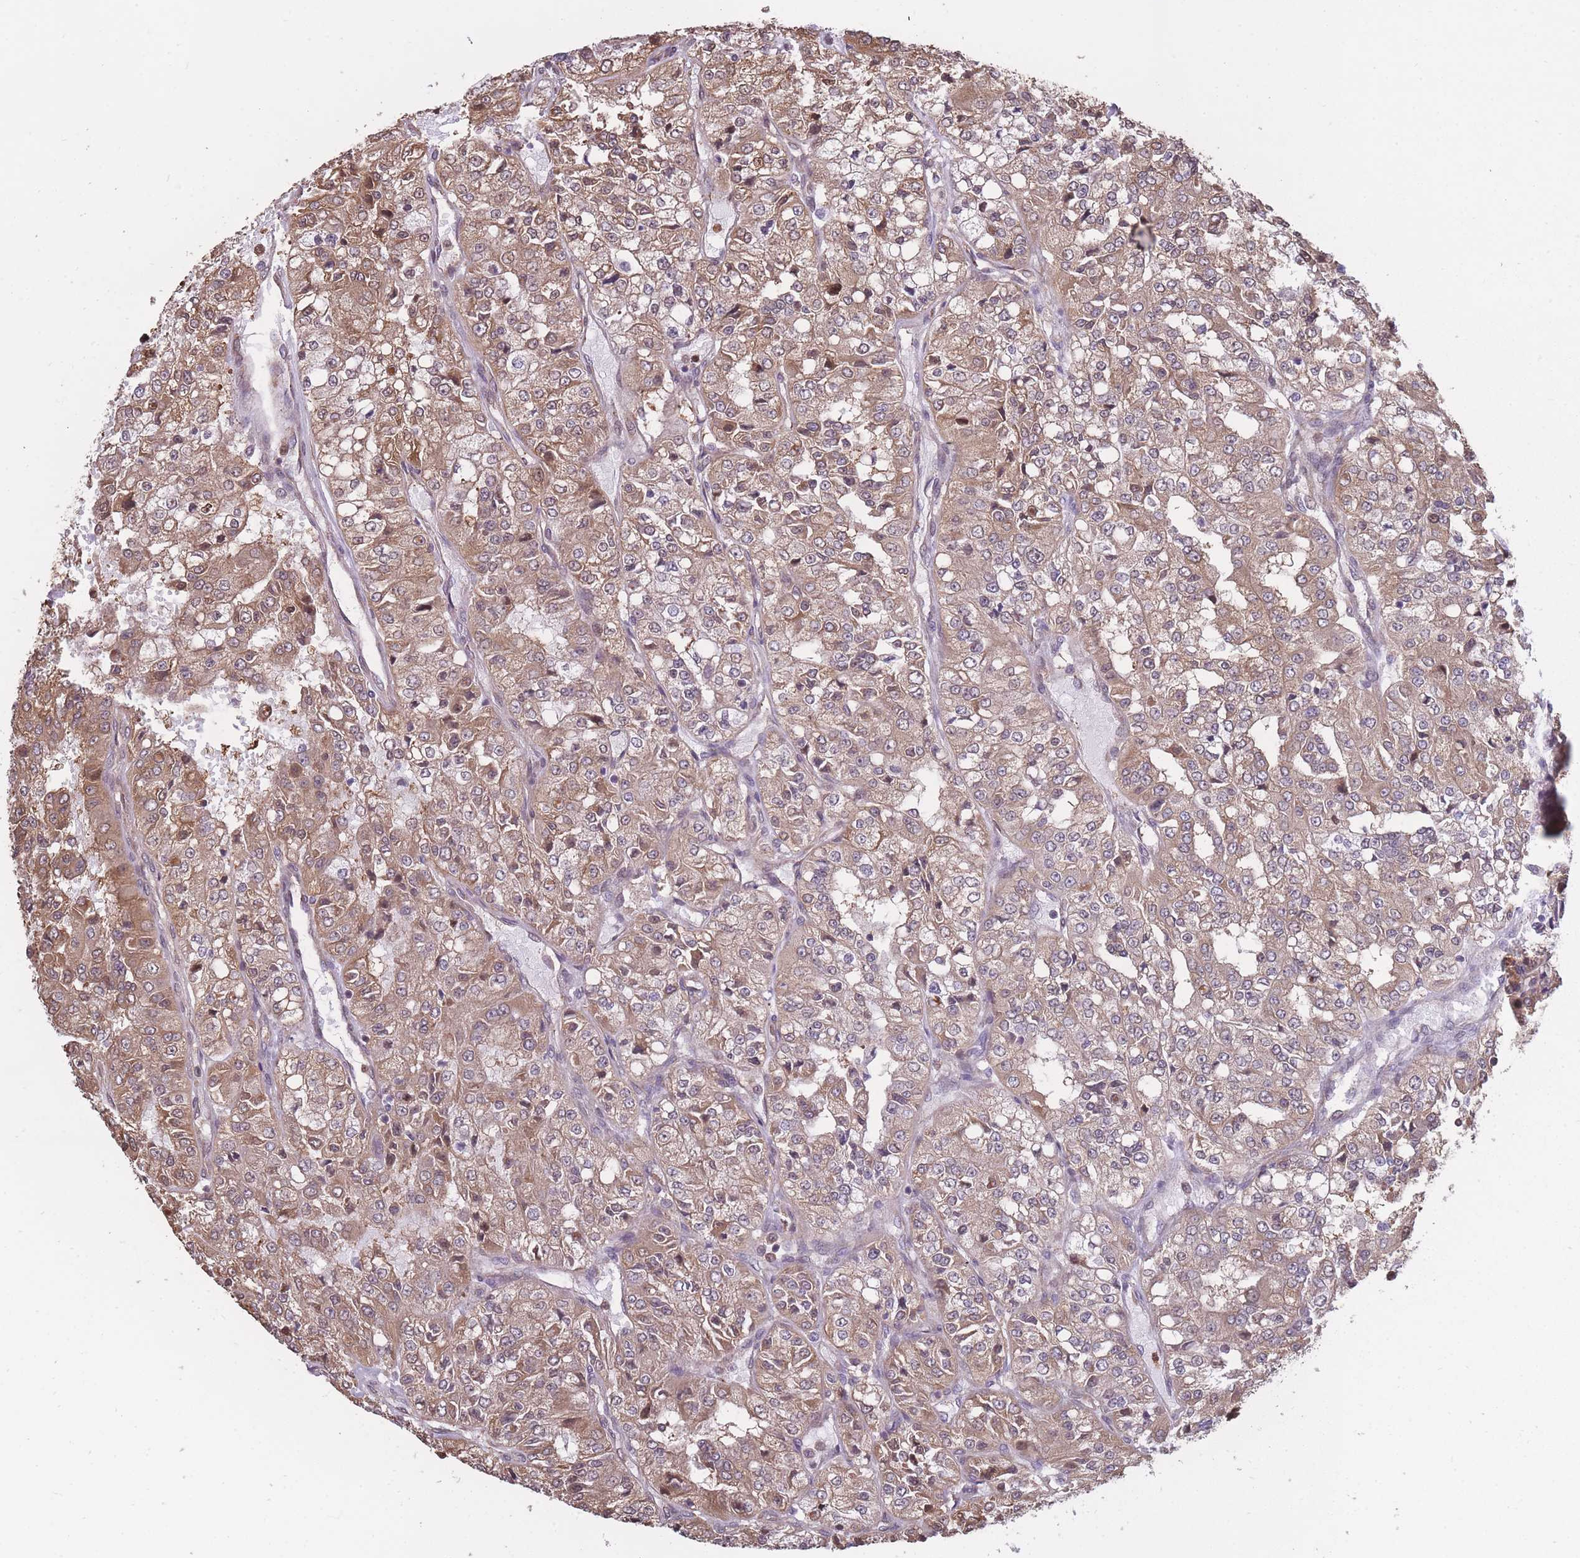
{"staining": {"intensity": "moderate", "quantity": ">75%", "location": "cytoplasmic/membranous"}, "tissue": "renal cancer", "cell_type": "Tumor cells", "image_type": "cancer", "snomed": [{"axis": "morphology", "description": "Adenocarcinoma, NOS"}, {"axis": "topography", "description": "Kidney"}], "caption": "IHC staining of renal adenocarcinoma, which exhibits medium levels of moderate cytoplasmic/membranous positivity in about >75% of tumor cells indicating moderate cytoplasmic/membranous protein staining. The staining was performed using DAB (brown) for protein detection and nuclei were counterstained in hematoxylin (blue).", "gene": "ARL13B", "patient": {"sex": "female", "age": 63}}